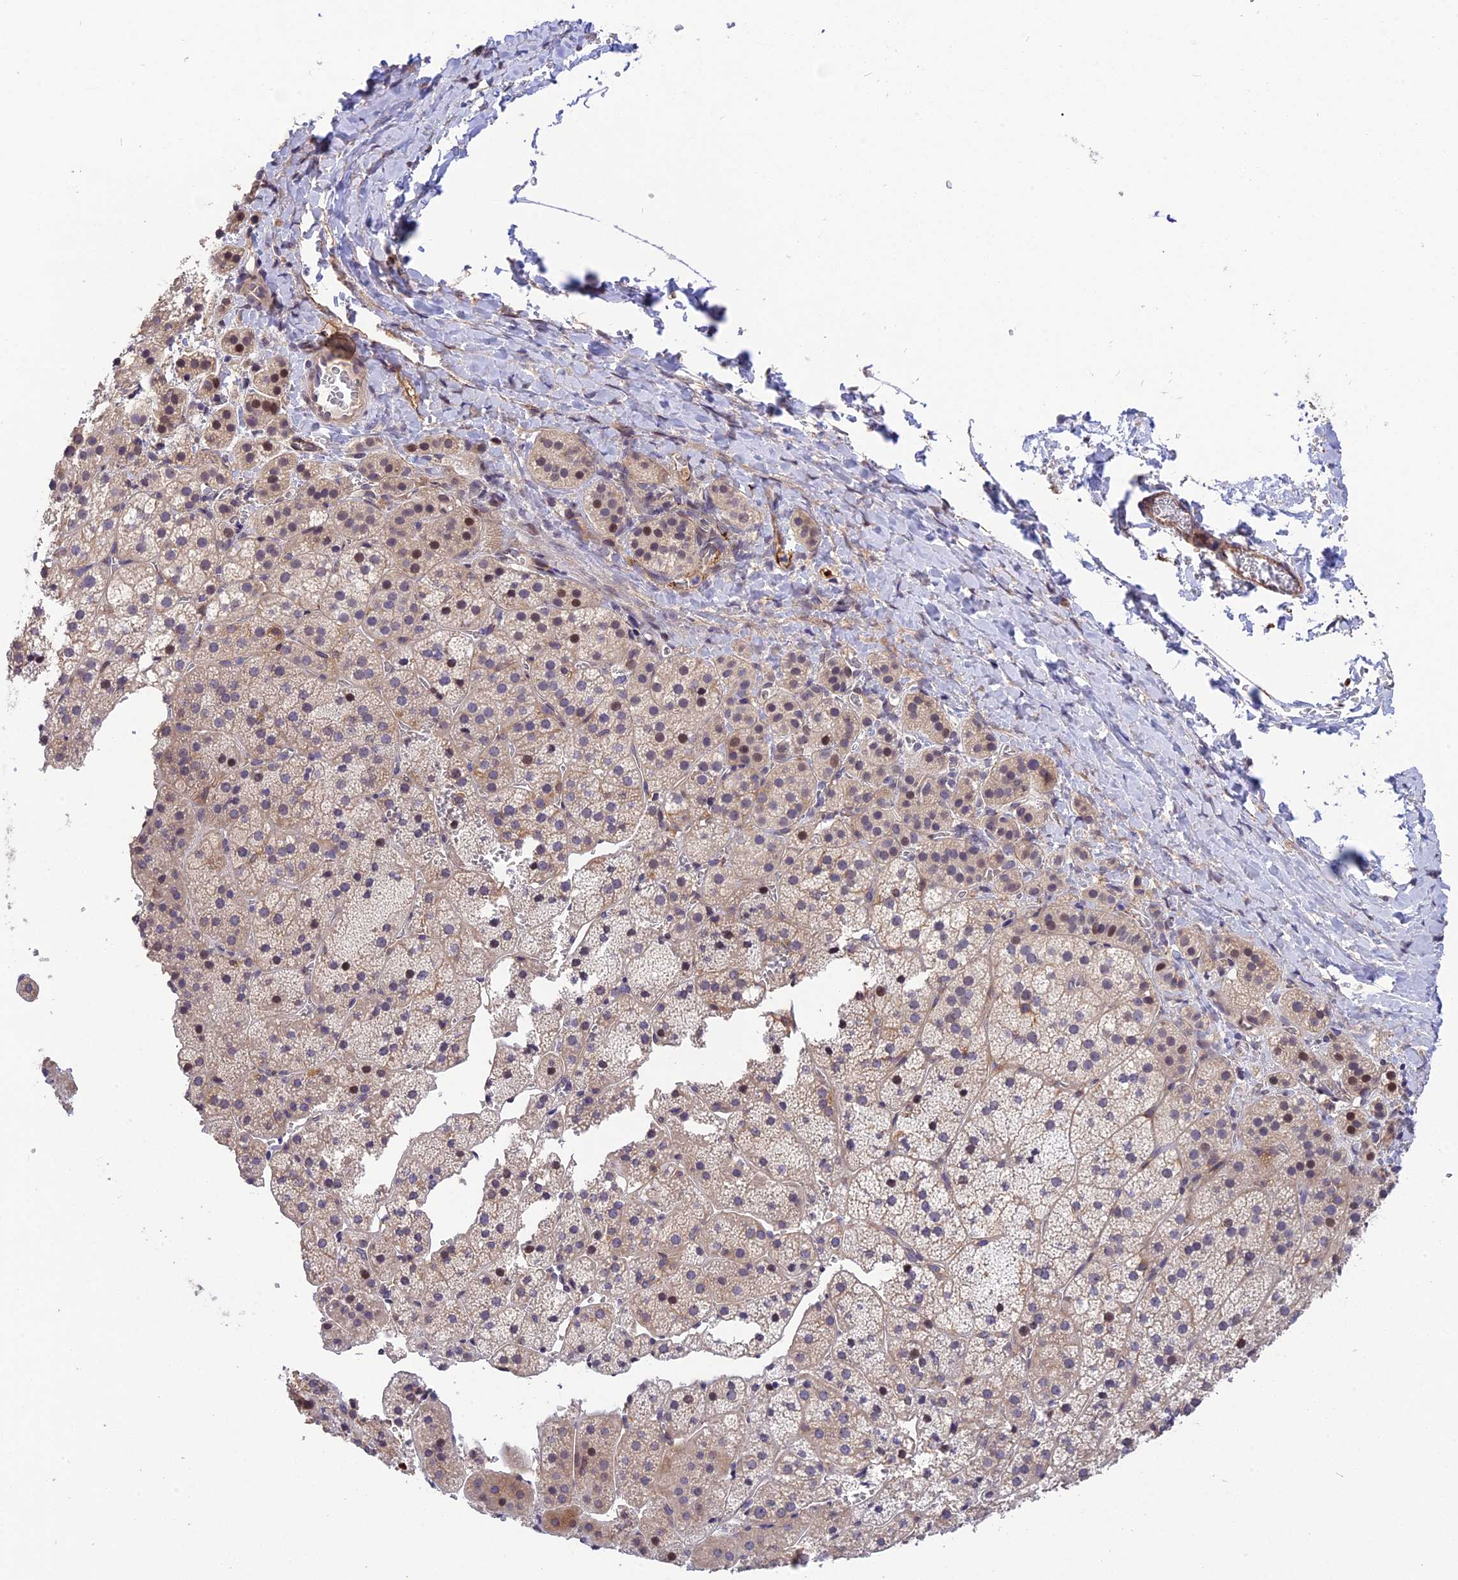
{"staining": {"intensity": "moderate", "quantity": "<25%", "location": "nuclear"}, "tissue": "adrenal gland", "cell_type": "Glandular cells", "image_type": "normal", "snomed": [{"axis": "morphology", "description": "Normal tissue, NOS"}, {"axis": "topography", "description": "Adrenal gland"}], "caption": "Adrenal gland stained with DAB immunohistochemistry (IHC) reveals low levels of moderate nuclear positivity in about <25% of glandular cells.", "gene": "MFSD2A", "patient": {"sex": "female", "age": 44}}